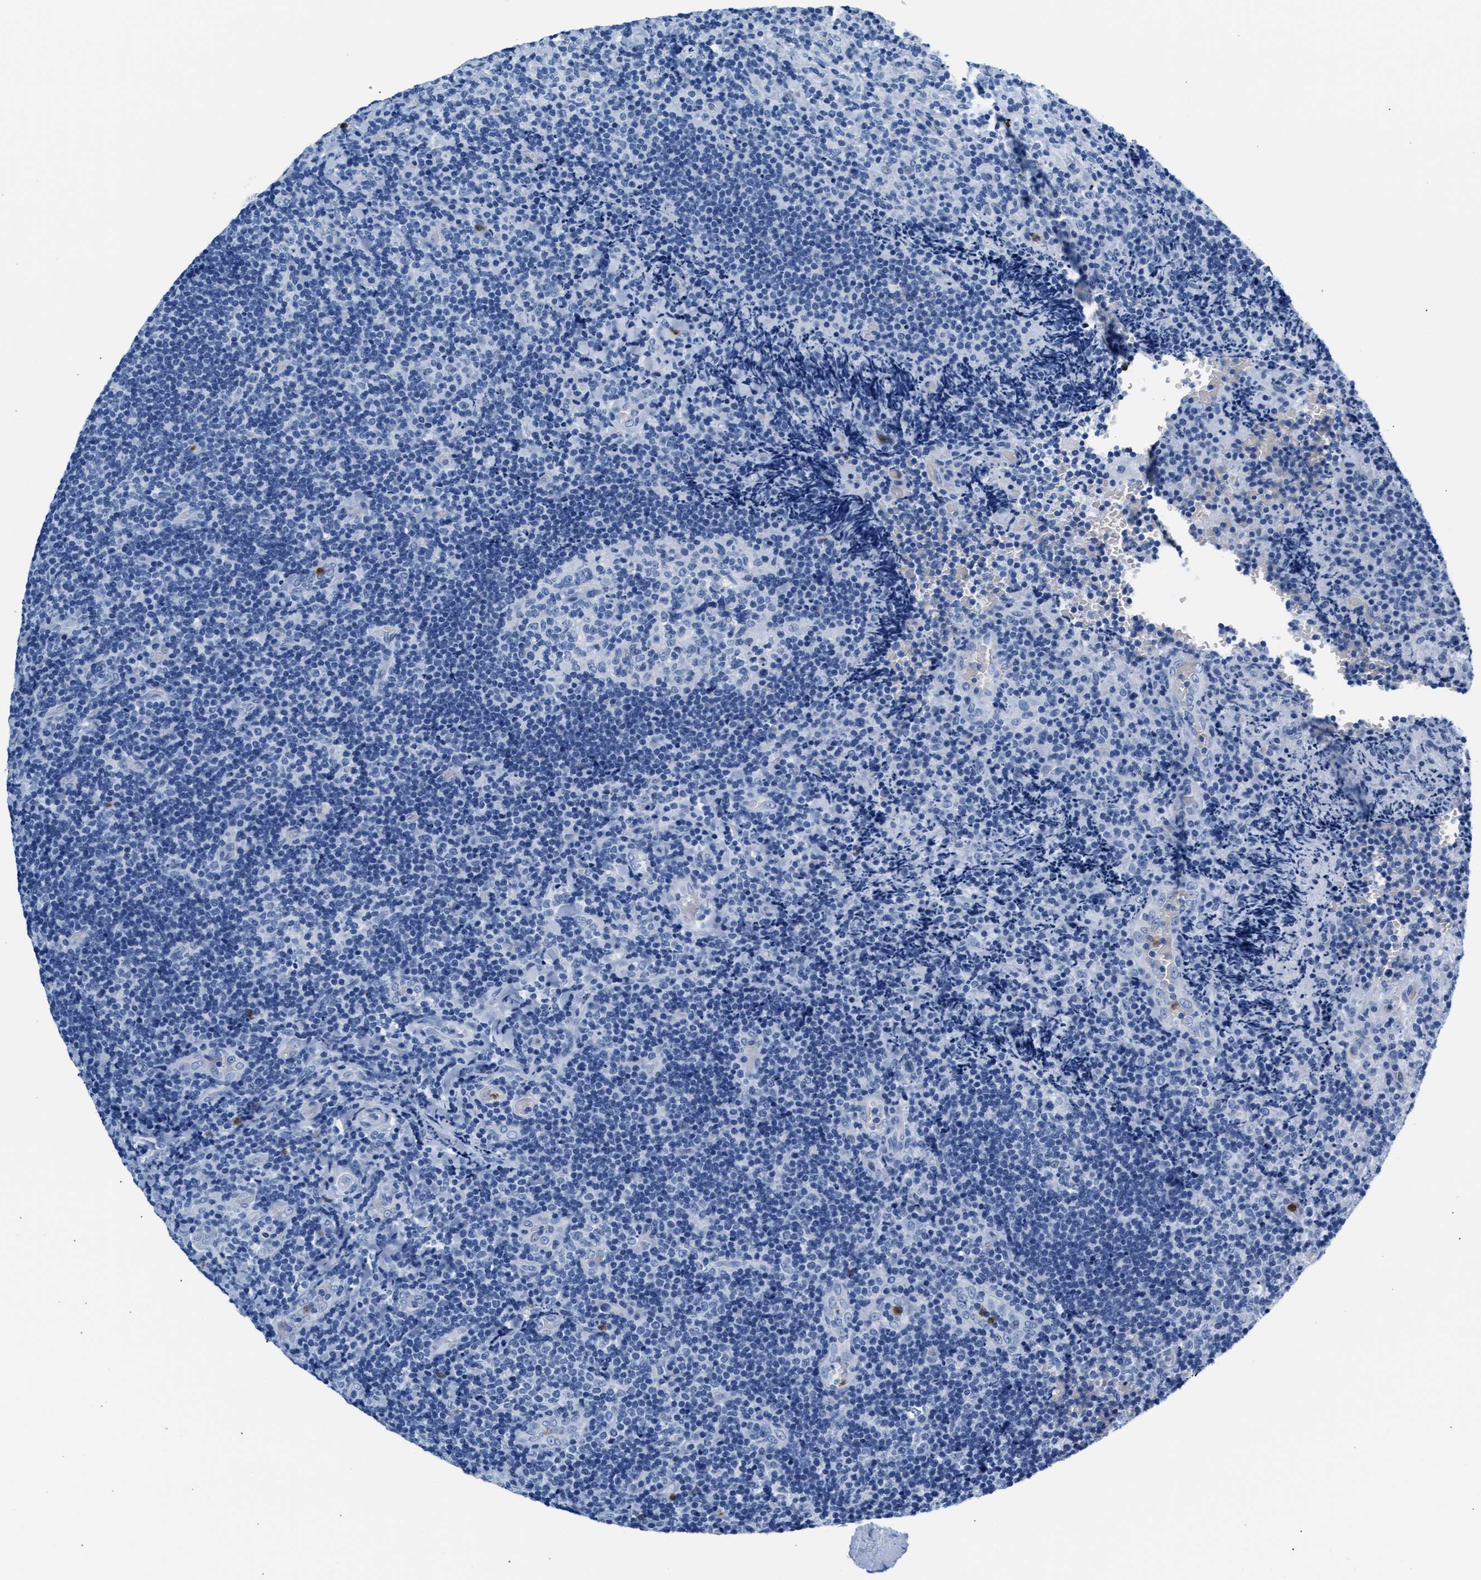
{"staining": {"intensity": "negative", "quantity": "none", "location": "none"}, "tissue": "lymphoma", "cell_type": "Tumor cells", "image_type": "cancer", "snomed": [{"axis": "morphology", "description": "Malignant lymphoma, non-Hodgkin's type, High grade"}, {"axis": "topography", "description": "Tonsil"}], "caption": "Tumor cells are negative for brown protein staining in malignant lymphoma, non-Hodgkin's type (high-grade).", "gene": "MMP8", "patient": {"sex": "female", "age": 36}}